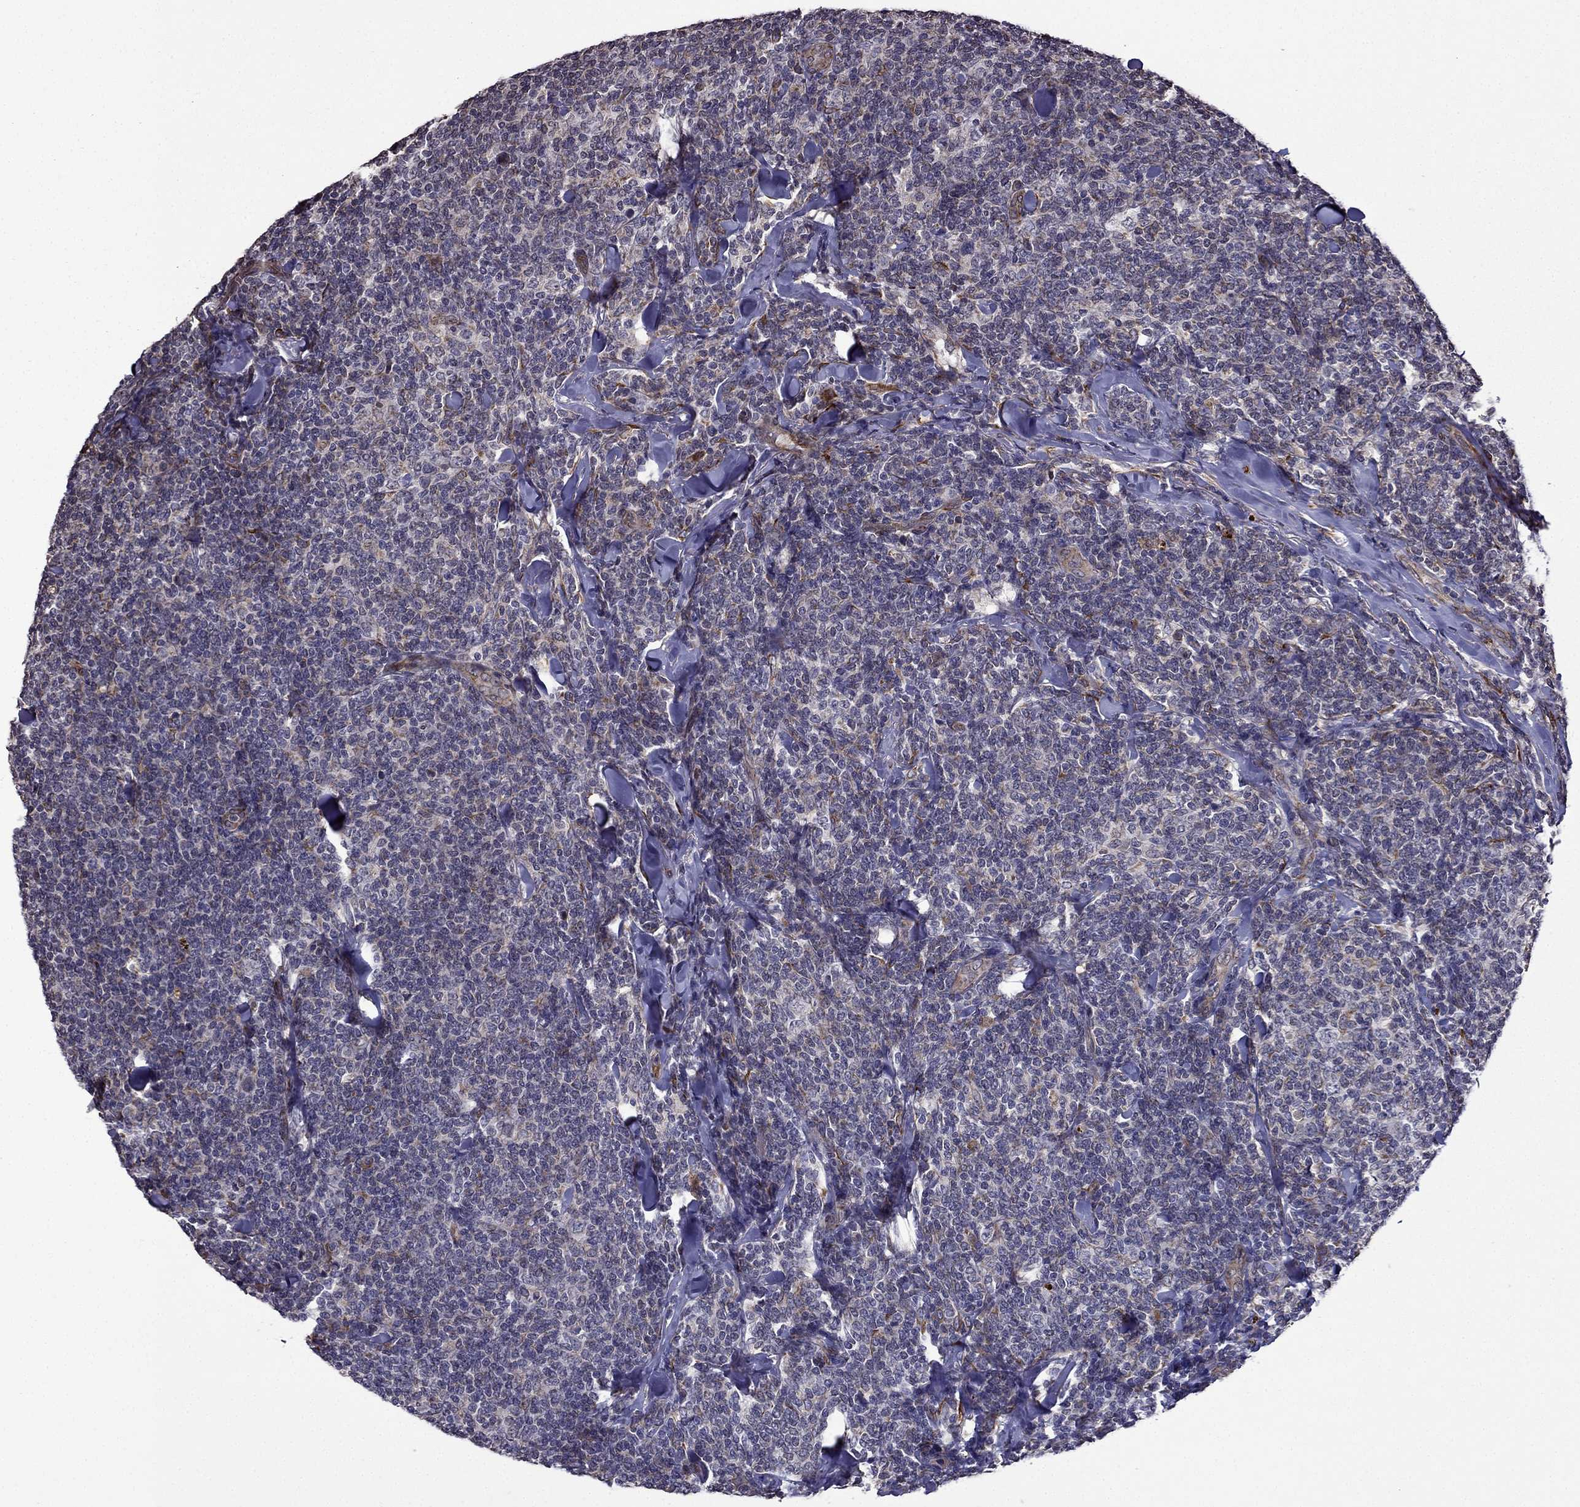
{"staining": {"intensity": "negative", "quantity": "none", "location": "none"}, "tissue": "lymphoma", "cell_type": "Tumor cells", "image_type": "cancer", "snomed": [{"axis": "morphology", "description": "Malignant lymphoma, non-Hodgkin's type, Low grade"}, {"axis": "topography", "description": "Lymph node"}], "caption": "Human lymphoma stained for a protein using IHC displays no positivity in tumor cells.", "gene": "IKBIP", "patient": {"sex": "female", "age": 56}}